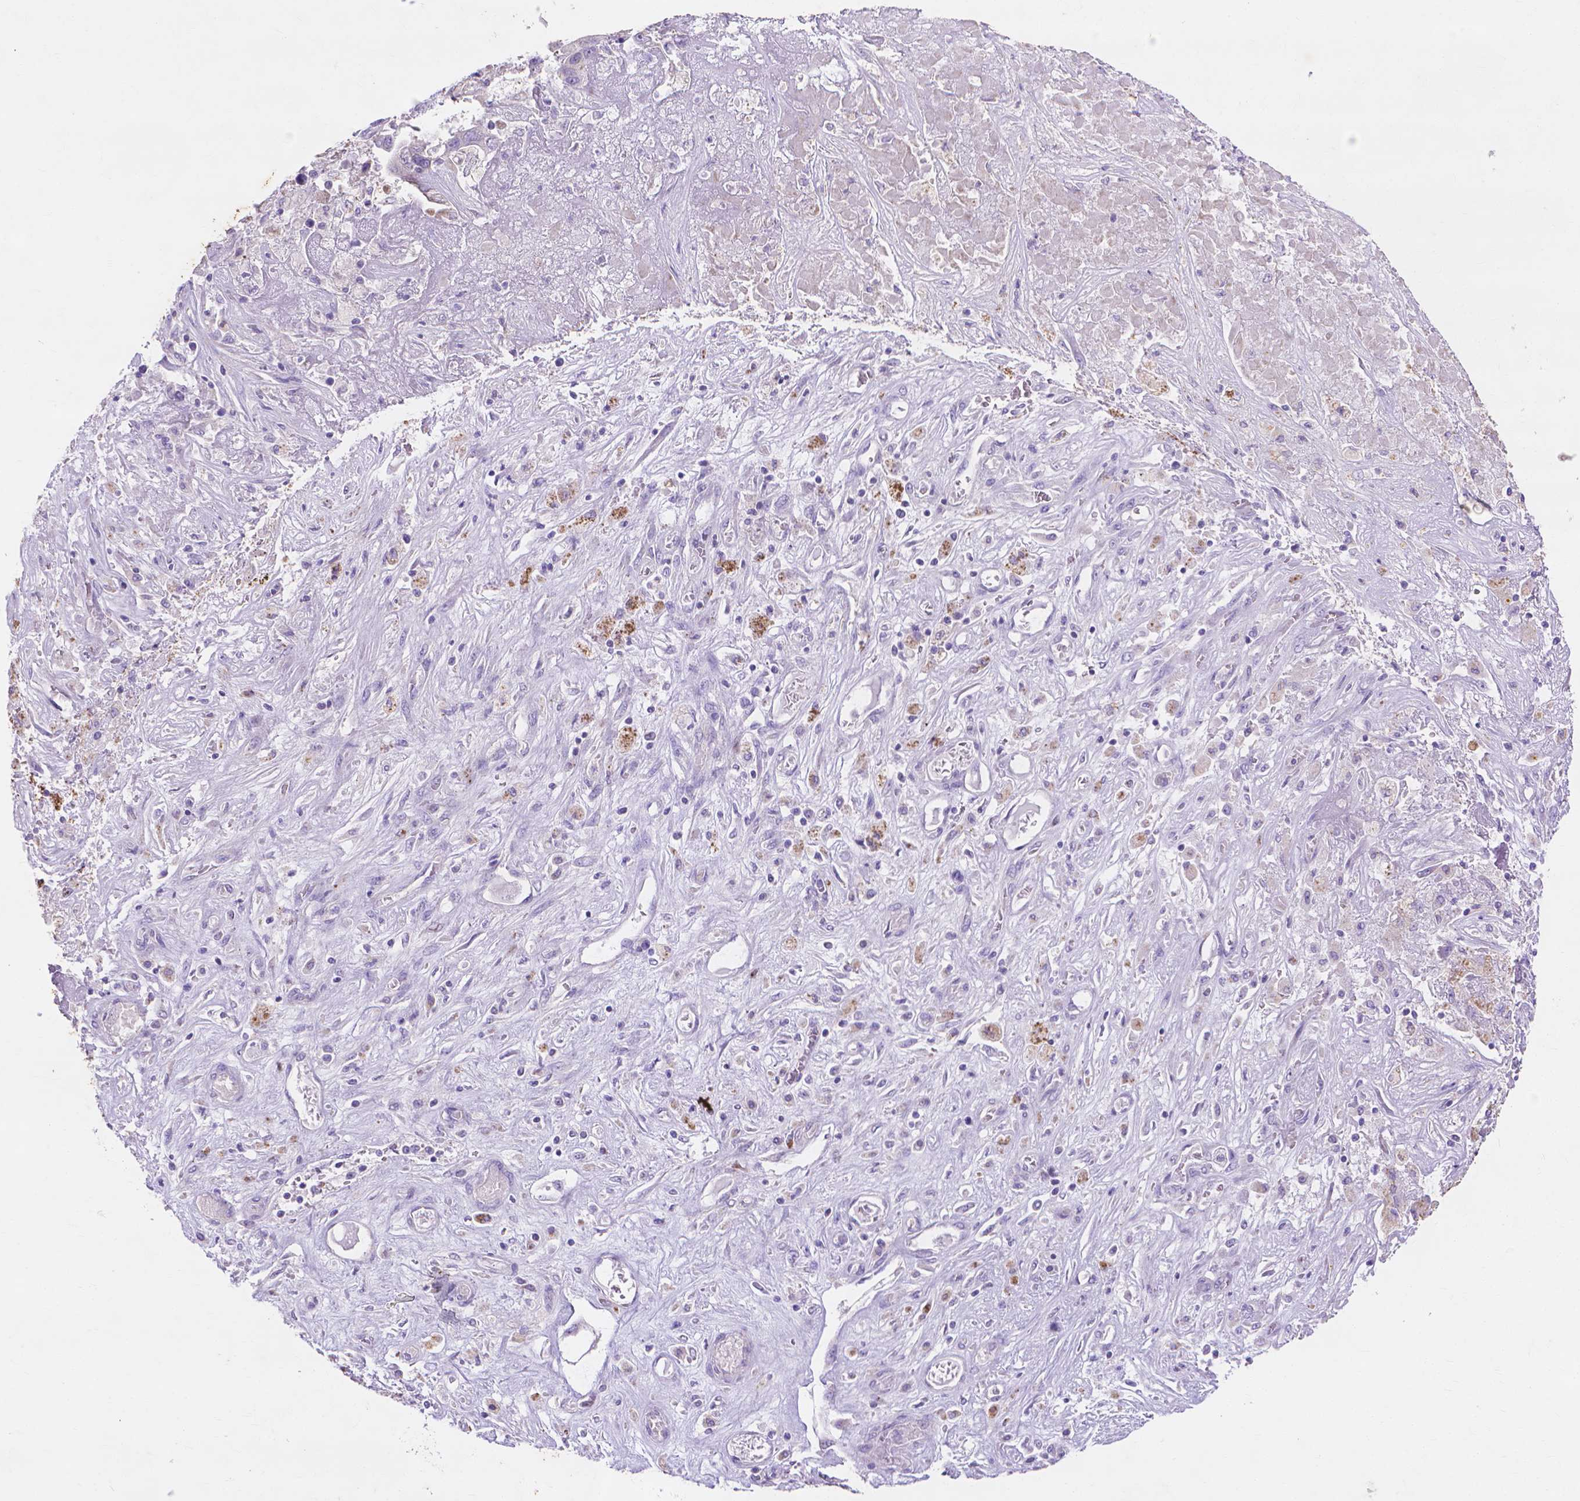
{"staining": {"intensity": "negative", "quantity": "none", "location": "none"}, "tissue": "liver cancer", "cell_type": "Tumor cells", "image_type": "cancer", "snomed": [{"axis": "morphology", "description": "Cholangiocarcinoma"}, {"axis": "topography", "description": "Liver"}], "caption": "The micrograph displays no significant staining in tumor cells of cholangiocarcinoma (liver).", "gene": "MMP11", "patient": {"sex": "female", "age": 52}}